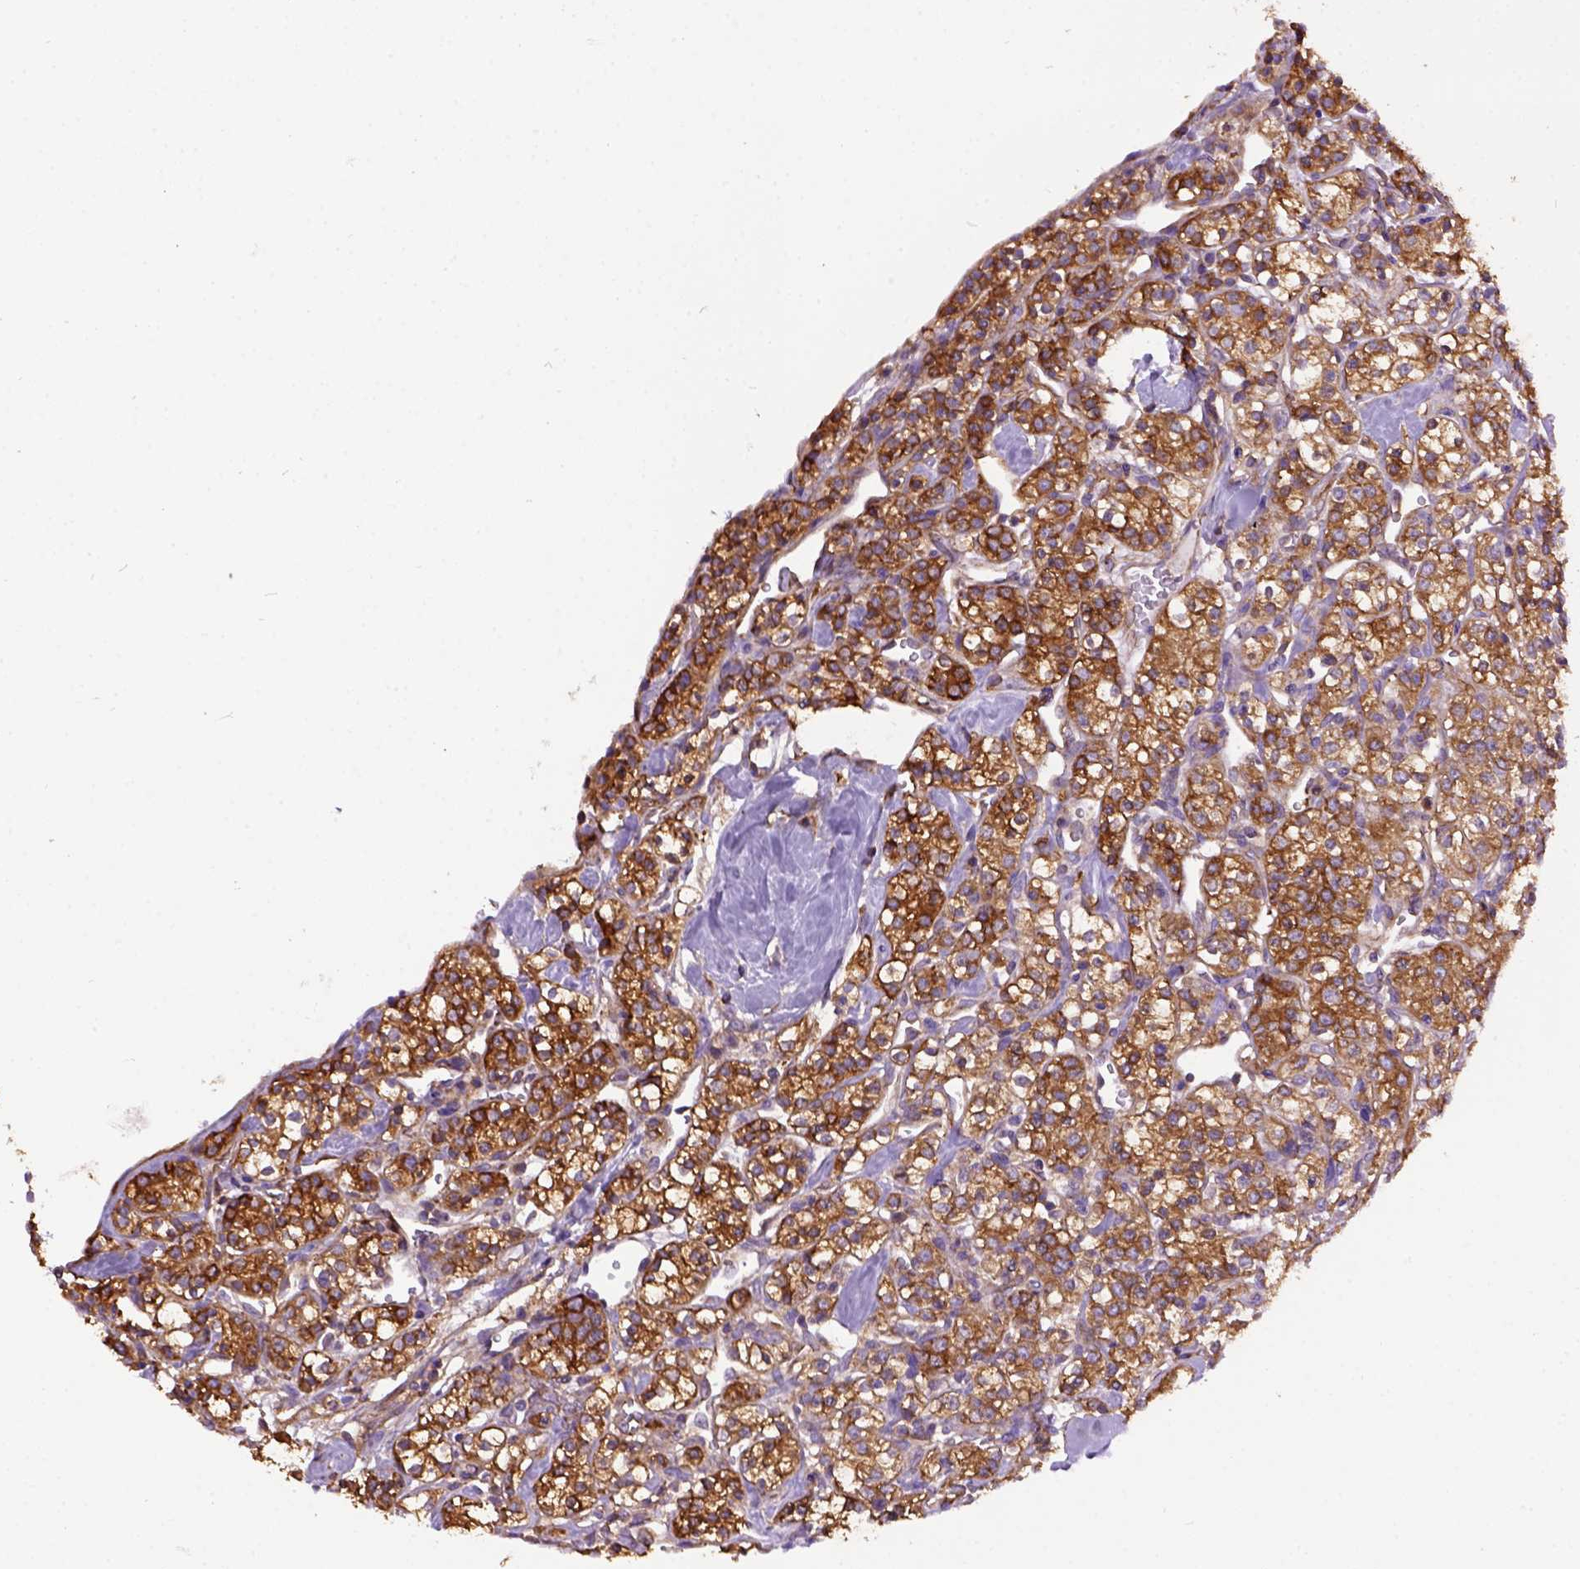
{"staining": {"intensity": "moderate", "quantity": ">75%", "location": "cytoplasmic/membranous"}, "tissue": "renal cancer", "cell_type": "Tumor cells", "image_type": "cancer", "snomed": [{"axis": "morphology", "description": "Adenocarcinoma, NOS"}, {"axis": "topography", "description": "Kidney"}], "caption": "Immunohistochemistry (IHC) photomicrograph of human renal cancer stained for a protein (brown), which displays medium levels of moderate cytoplasmic/membranous staining in approximately >75% of tumor cells.", "gene": "MVP", "patient": {"sex": "male", "age": 77}}